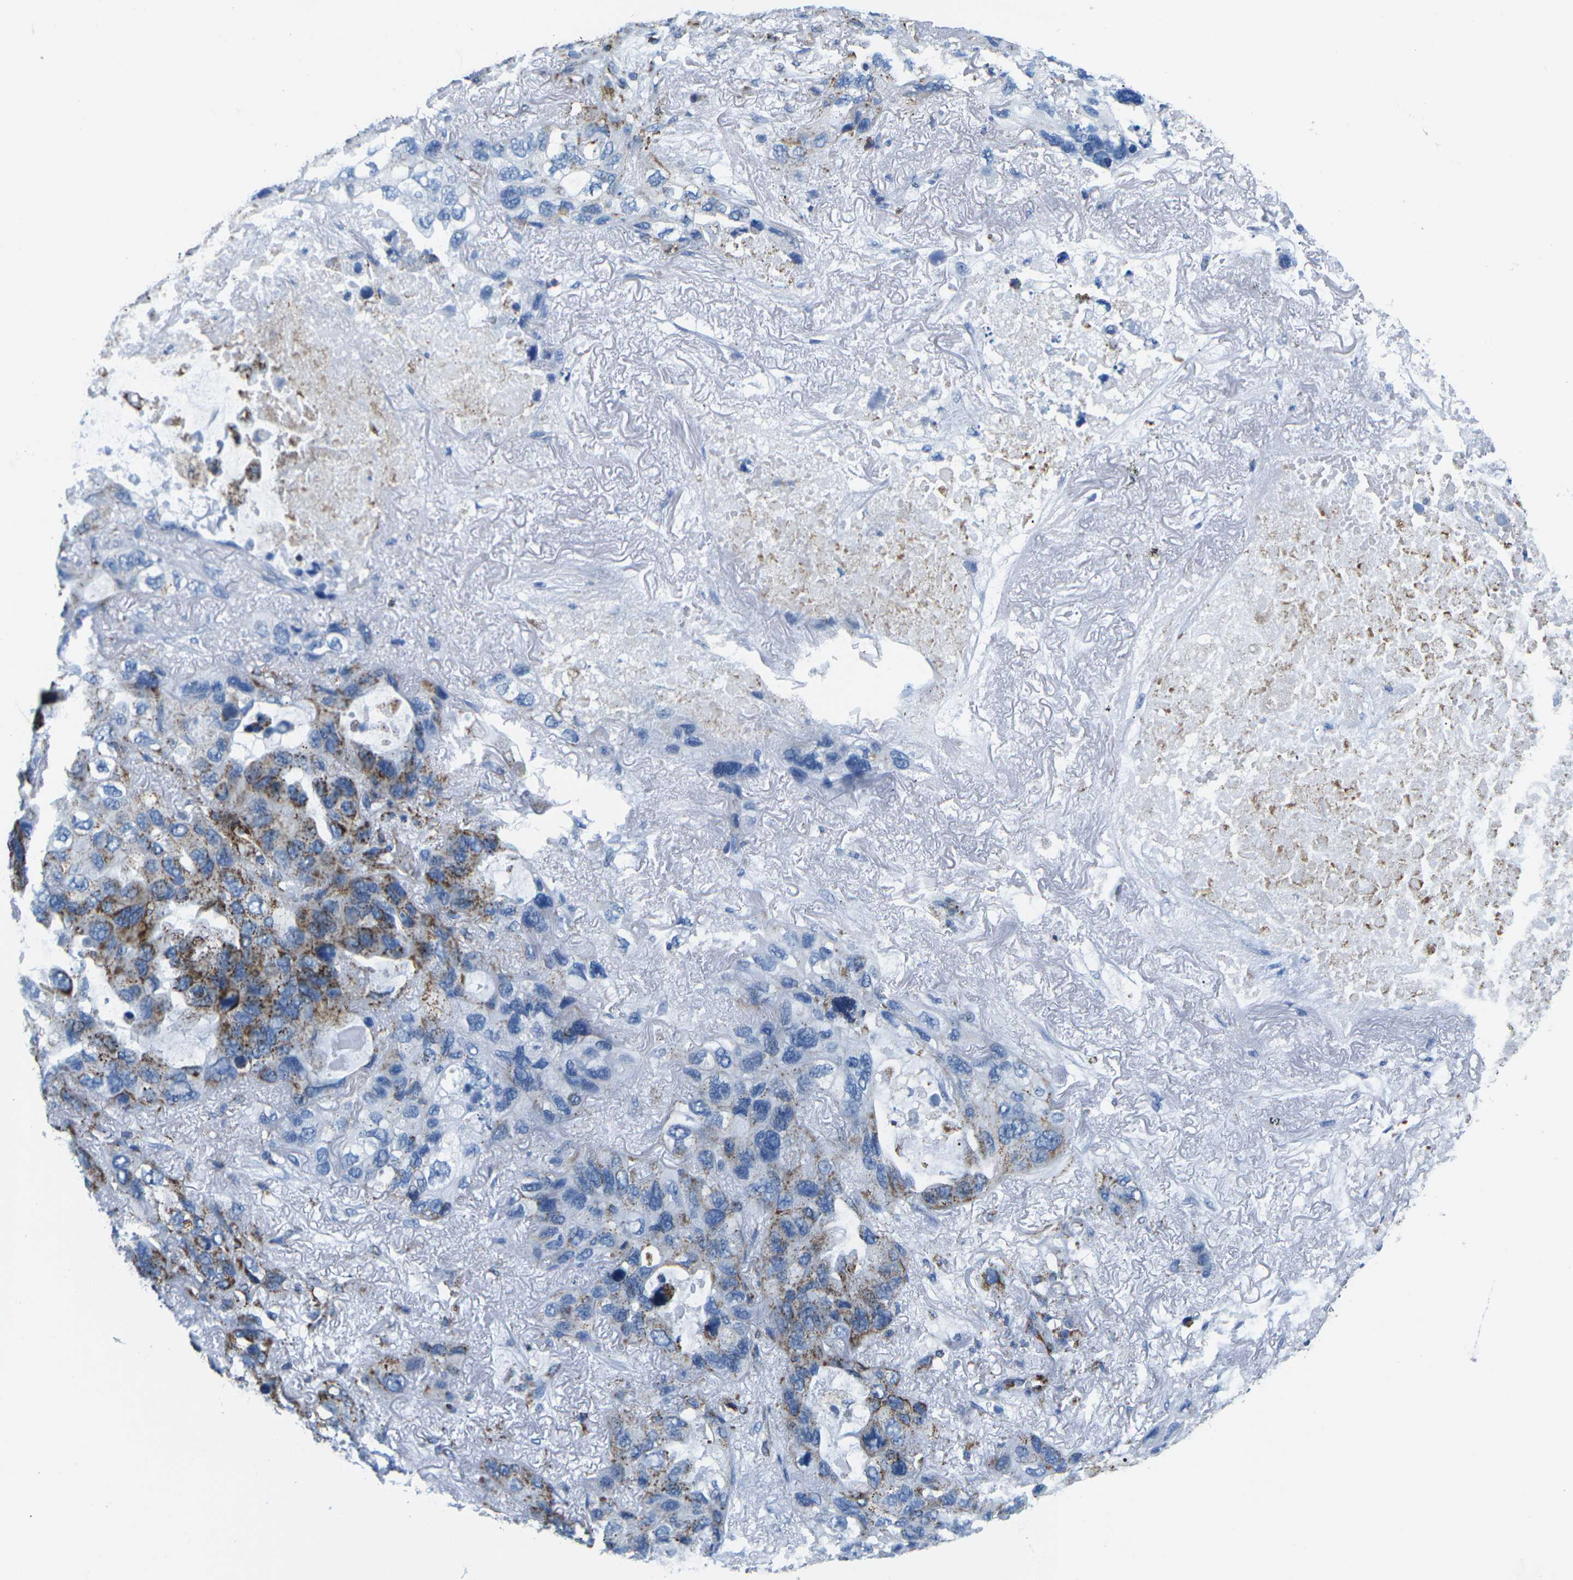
{"staining": {"intensity": "moderate", "quantity": "25%-75%", "location": "cytoplasmic/membranous"}, "tissue": "lung cancer", "cell_type": "Tumor cells", "image_type": "cancer", "snomed": [{"axis": "morphology", "description": "Squamous cell carcinoma, NOS"}, {"axis": "topography", "description": "Lung"}], "caption": "A brown stain shows moderate cytoplasmic/membranous expression of a protein in human lung squamous cell carcinoma tumor cells.", "gene": "COX6C", "patient": {"sex": "female", "age": 73}}